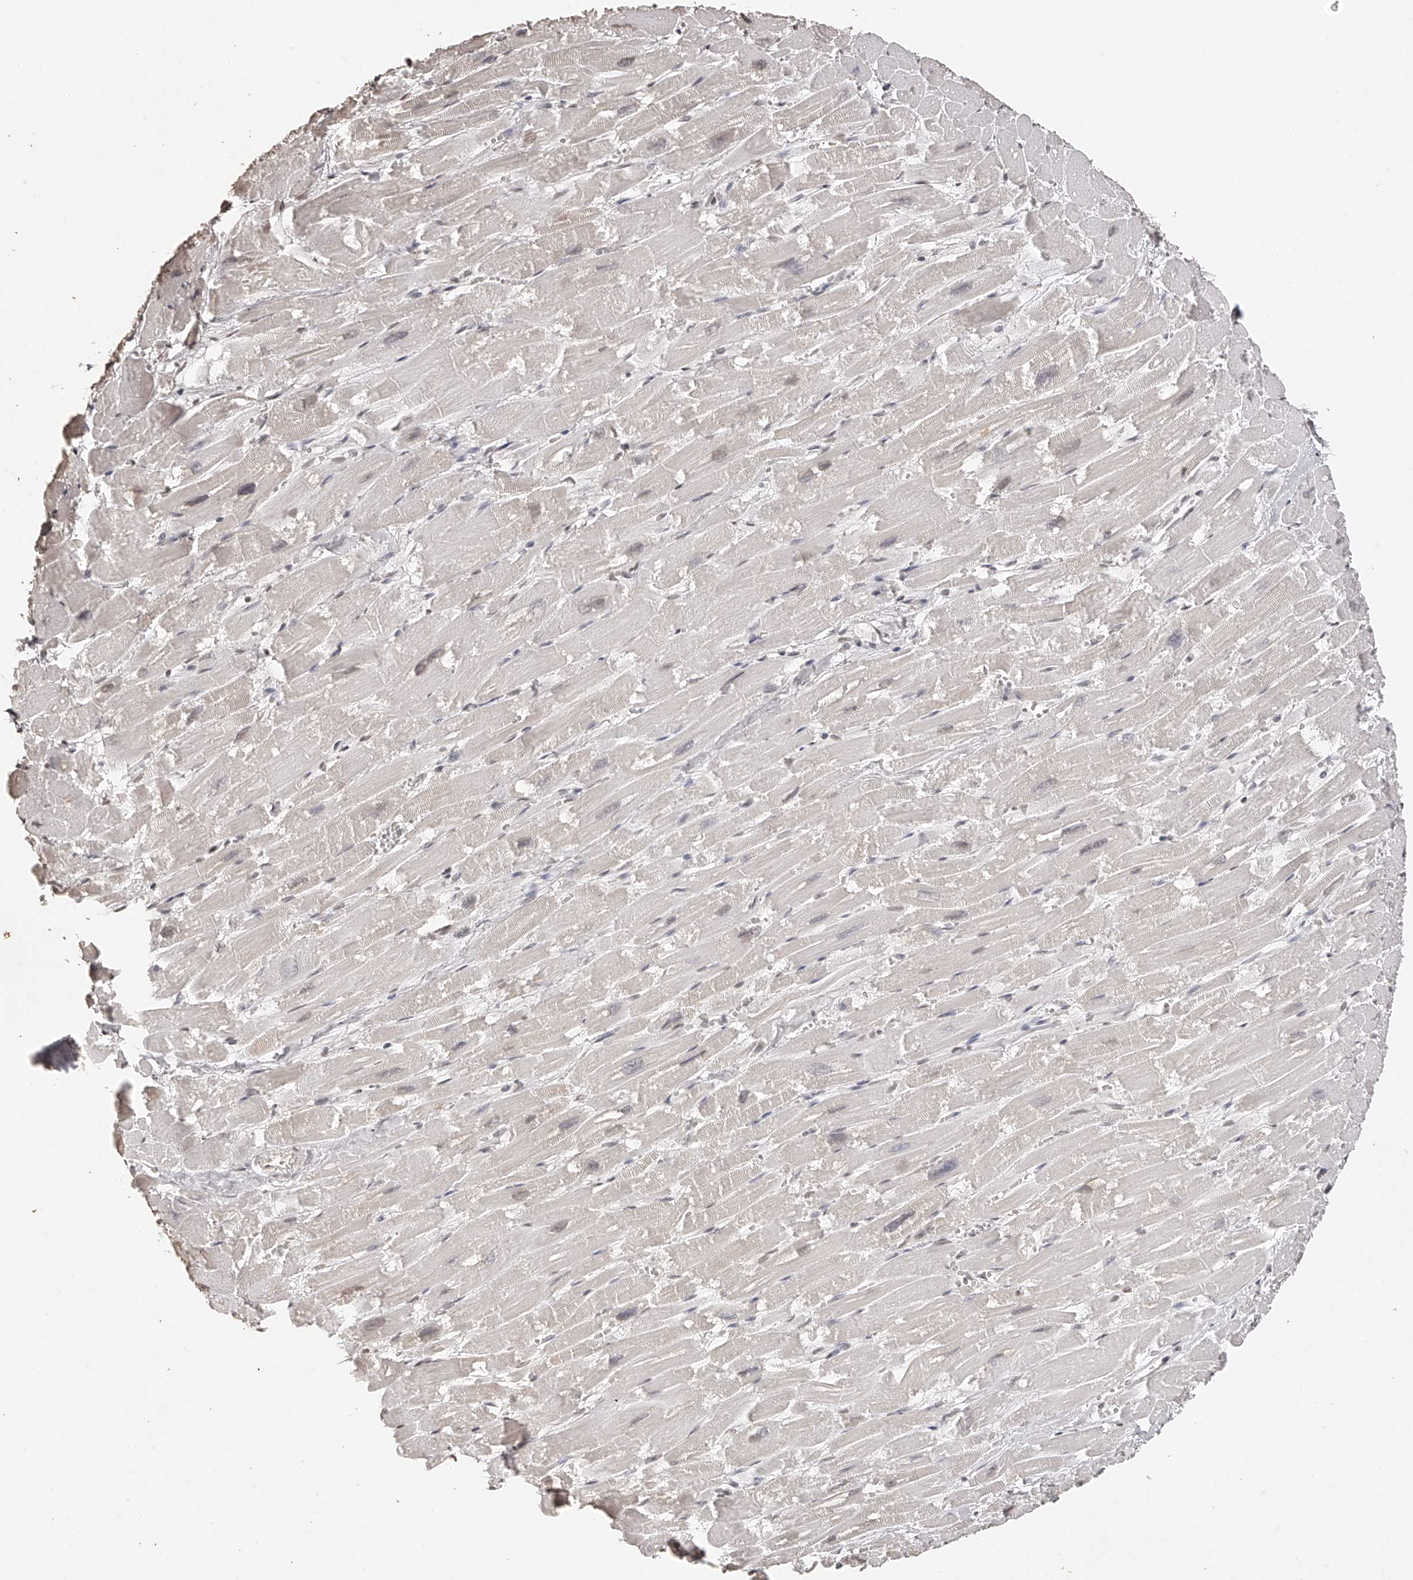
{"staining": {"intensity": "weak", "quantity": "<25%", "location": "nuclear"}, "tissue": "heart muscle", "cell_type": "Cardiomyocytes", "image_type": "normal", "snomed": [{"axis": "morphology", "description": "Normal tissue, NOS"}, {"axis": "topography", "description": "Heart"}], "caption": "An IHC micrograph of unremarkable heart muscle is shown. There is no staining in cardiomyocytes of heart muscle.", "gene": "ZNF503", "patient": {"sex": "male", "age": 54}}